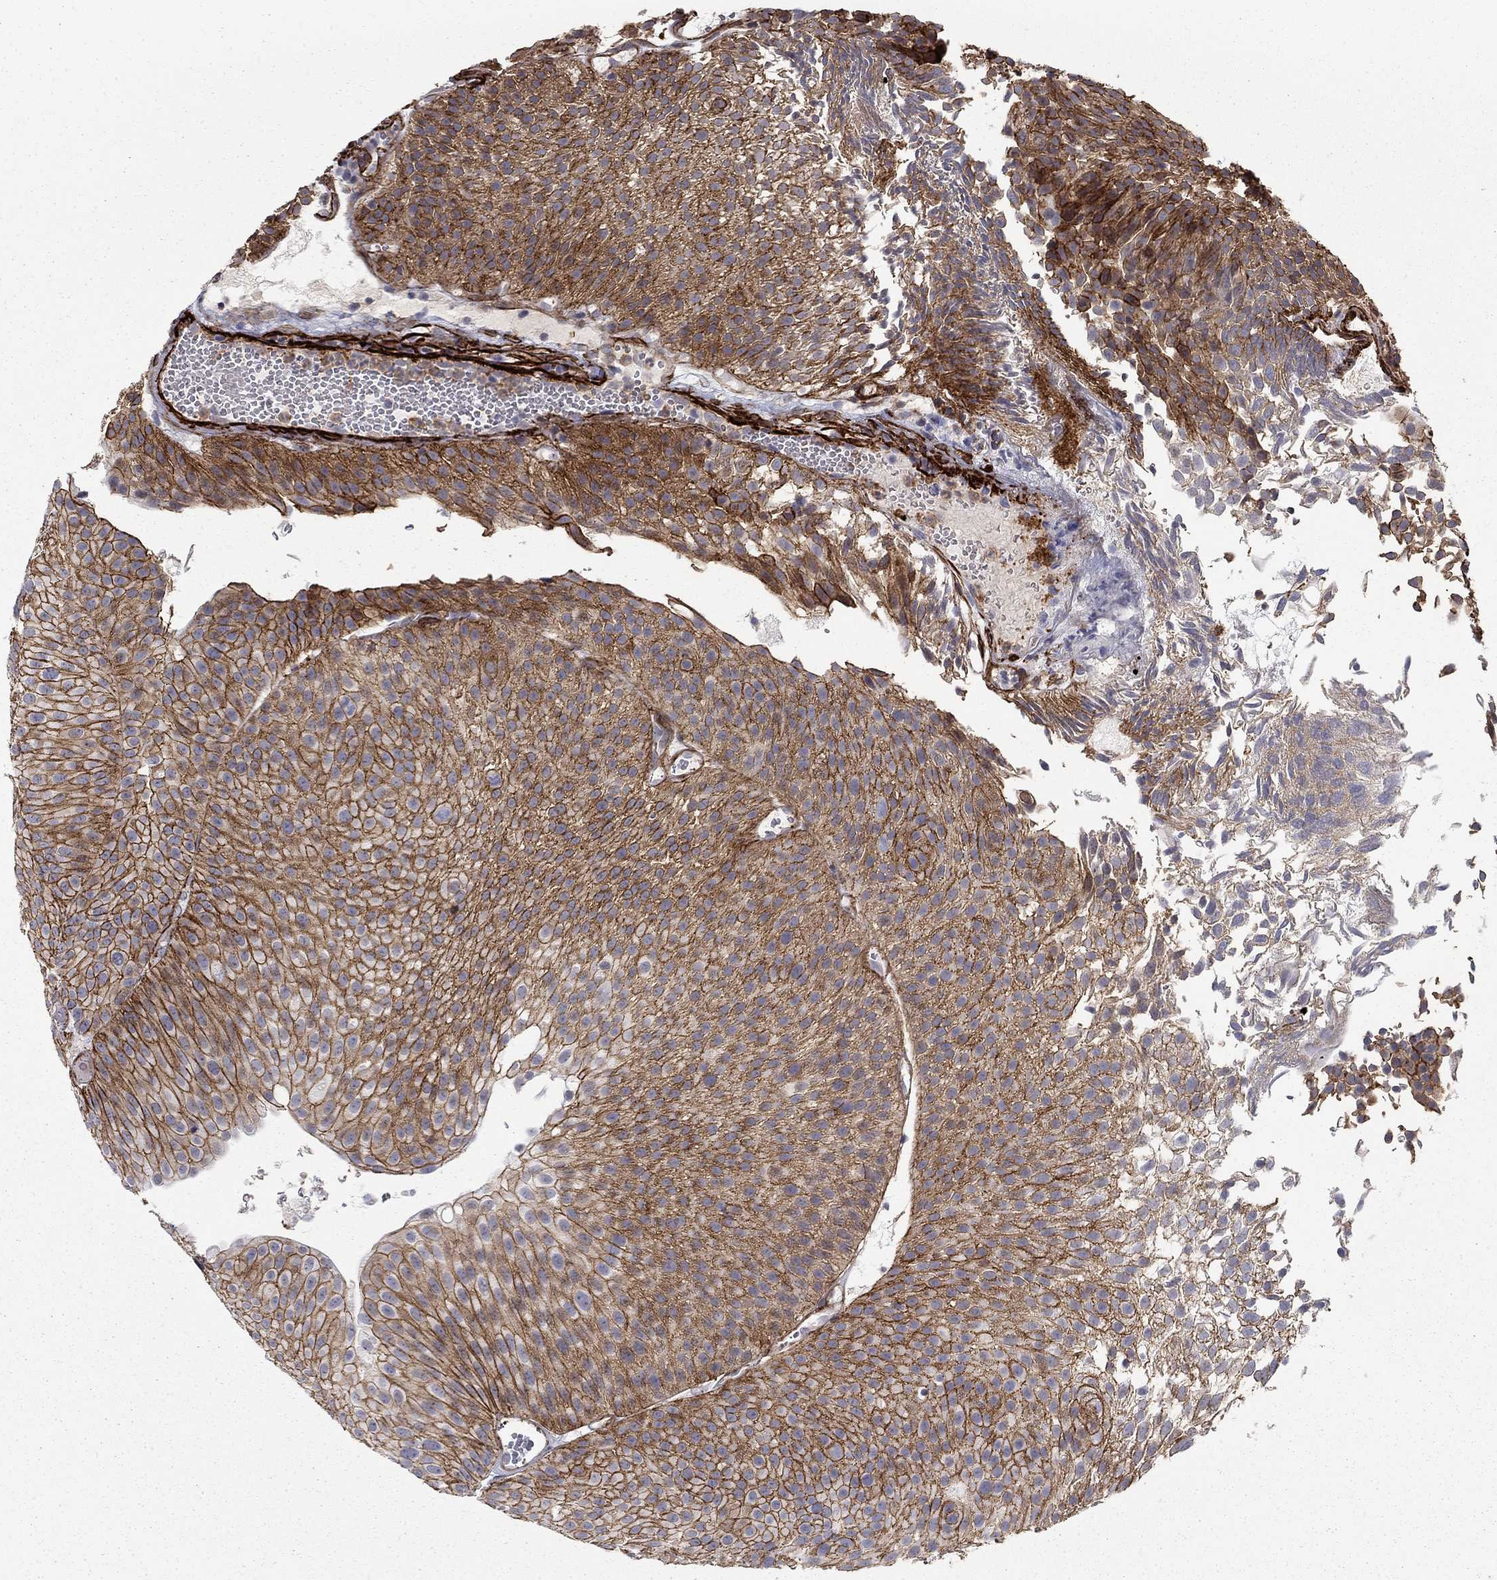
{"staining": {"intensity": "strong", "quantity": ">75%", "location": "cytoplasmic/membranous"}, "tissue": "urothelial cancer", "cell_type": "Tumor cells", "image_type": "cancer", "snomed": [{"axis": "morphology", "description": "Urothelial carcinoma, Low grade"}, {"axis": "topography", "description": "Urinary bladder"}], "caption": "The histopathology image displays immunohistochemical staining of urothelial cancer. There is strong cytoplasmic/membranous positivity is appreciated in about >75% of tumor cells.", "gene": "KRBA1", "patient": {"sex": "male", "age": 65}}